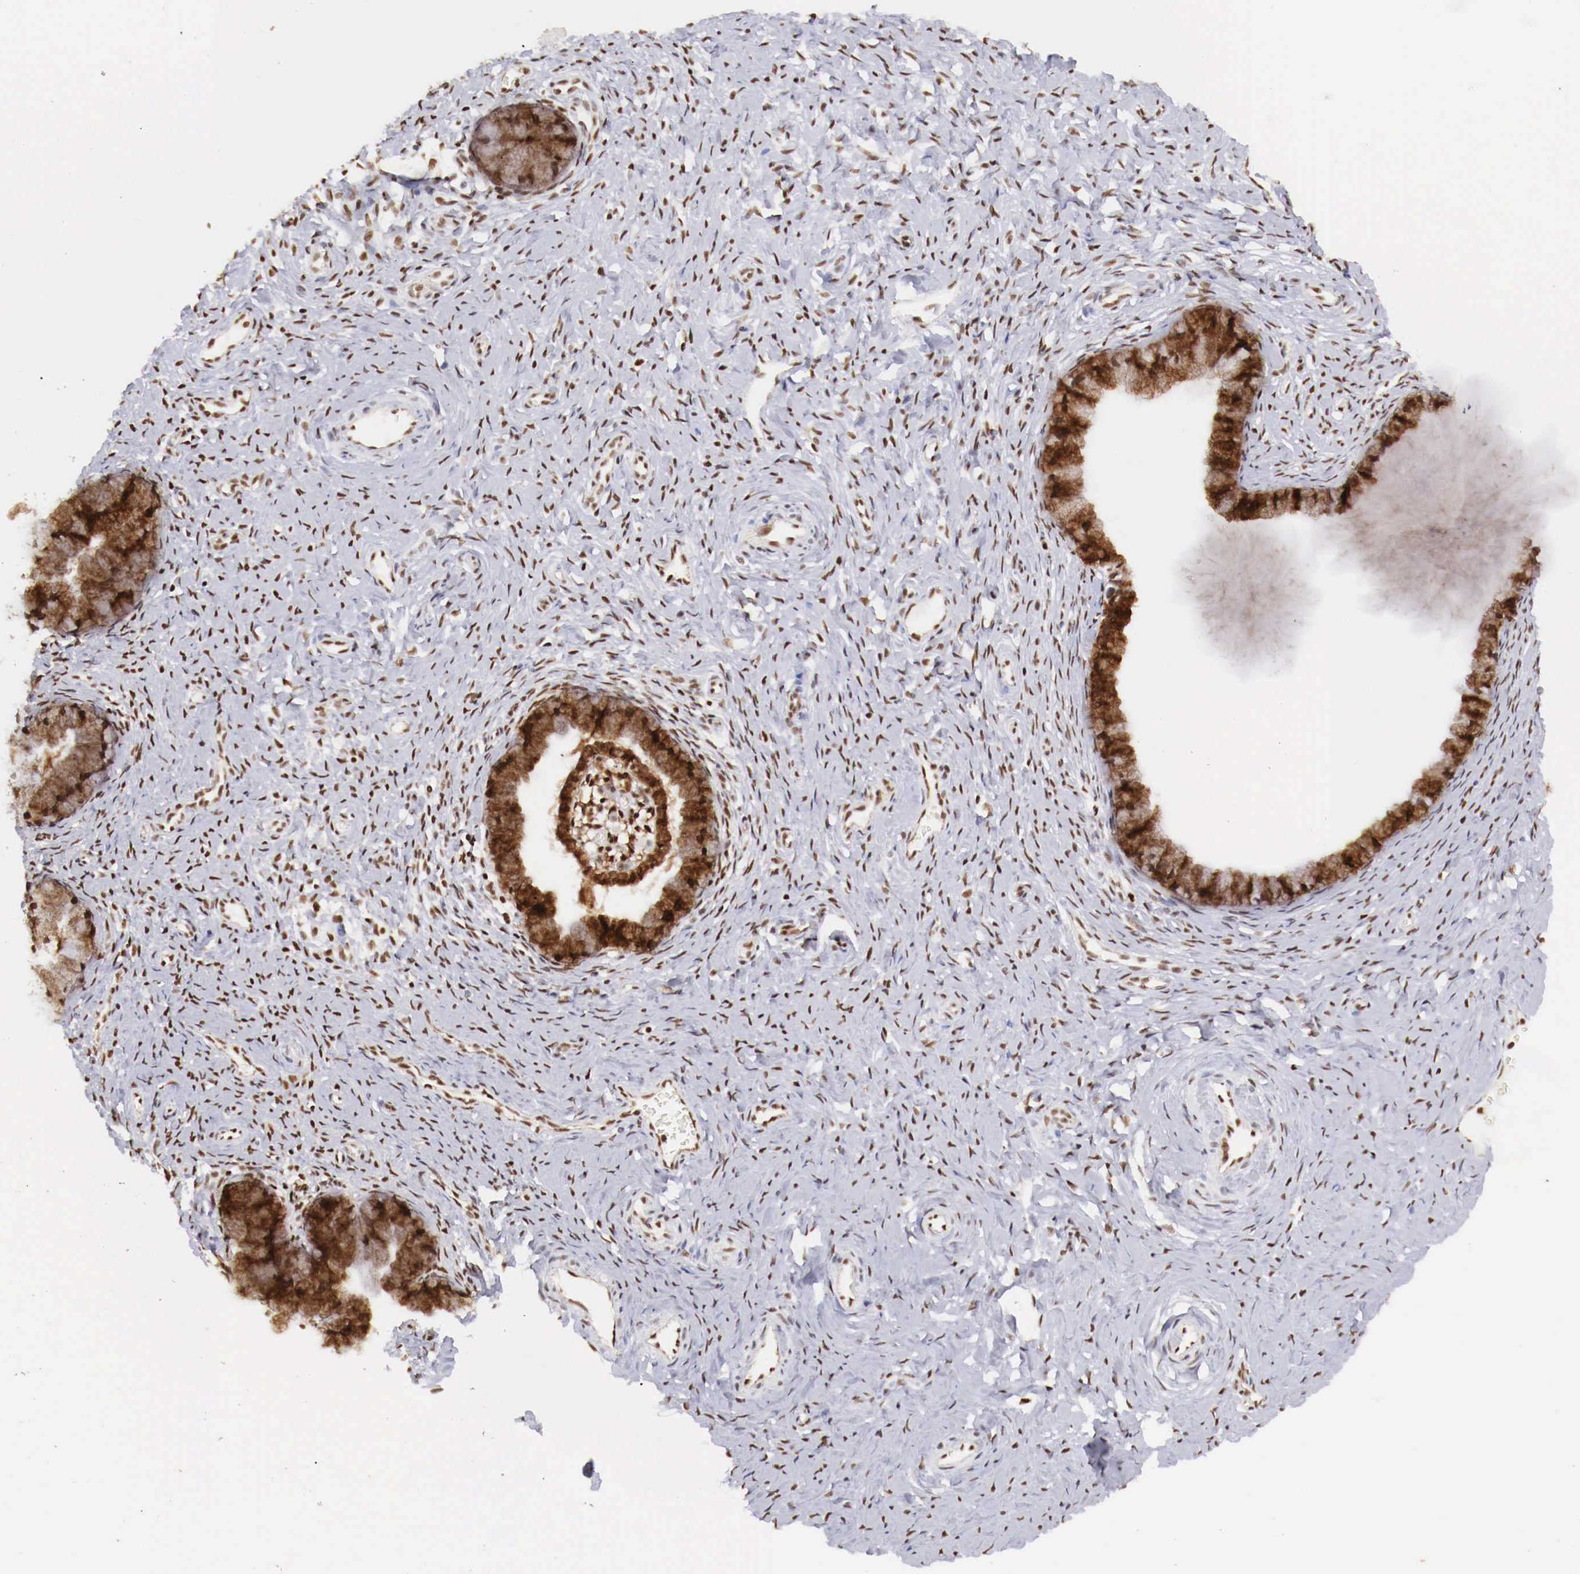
{"staining": {"intensity": "strong", "quantity": ">75%", "location": "cytoplasmic/membranous,nuclear"}, "tissue": "cervix", "cell_type": "Glandular cells", "image_type": "normal", "snomed": [{"axis": "morphology", "description": "Normal tissue, NOS"}, {"axis": "topography", "description": "Cervix"}], "caption": "Protein expression analysis of normal cervix shows strong cytoplasmic/membranous,nuclear positivity in approximately >75% of glandular cells.", "gene": "MAX", "patient": {"sex": "female", "age": 70}}